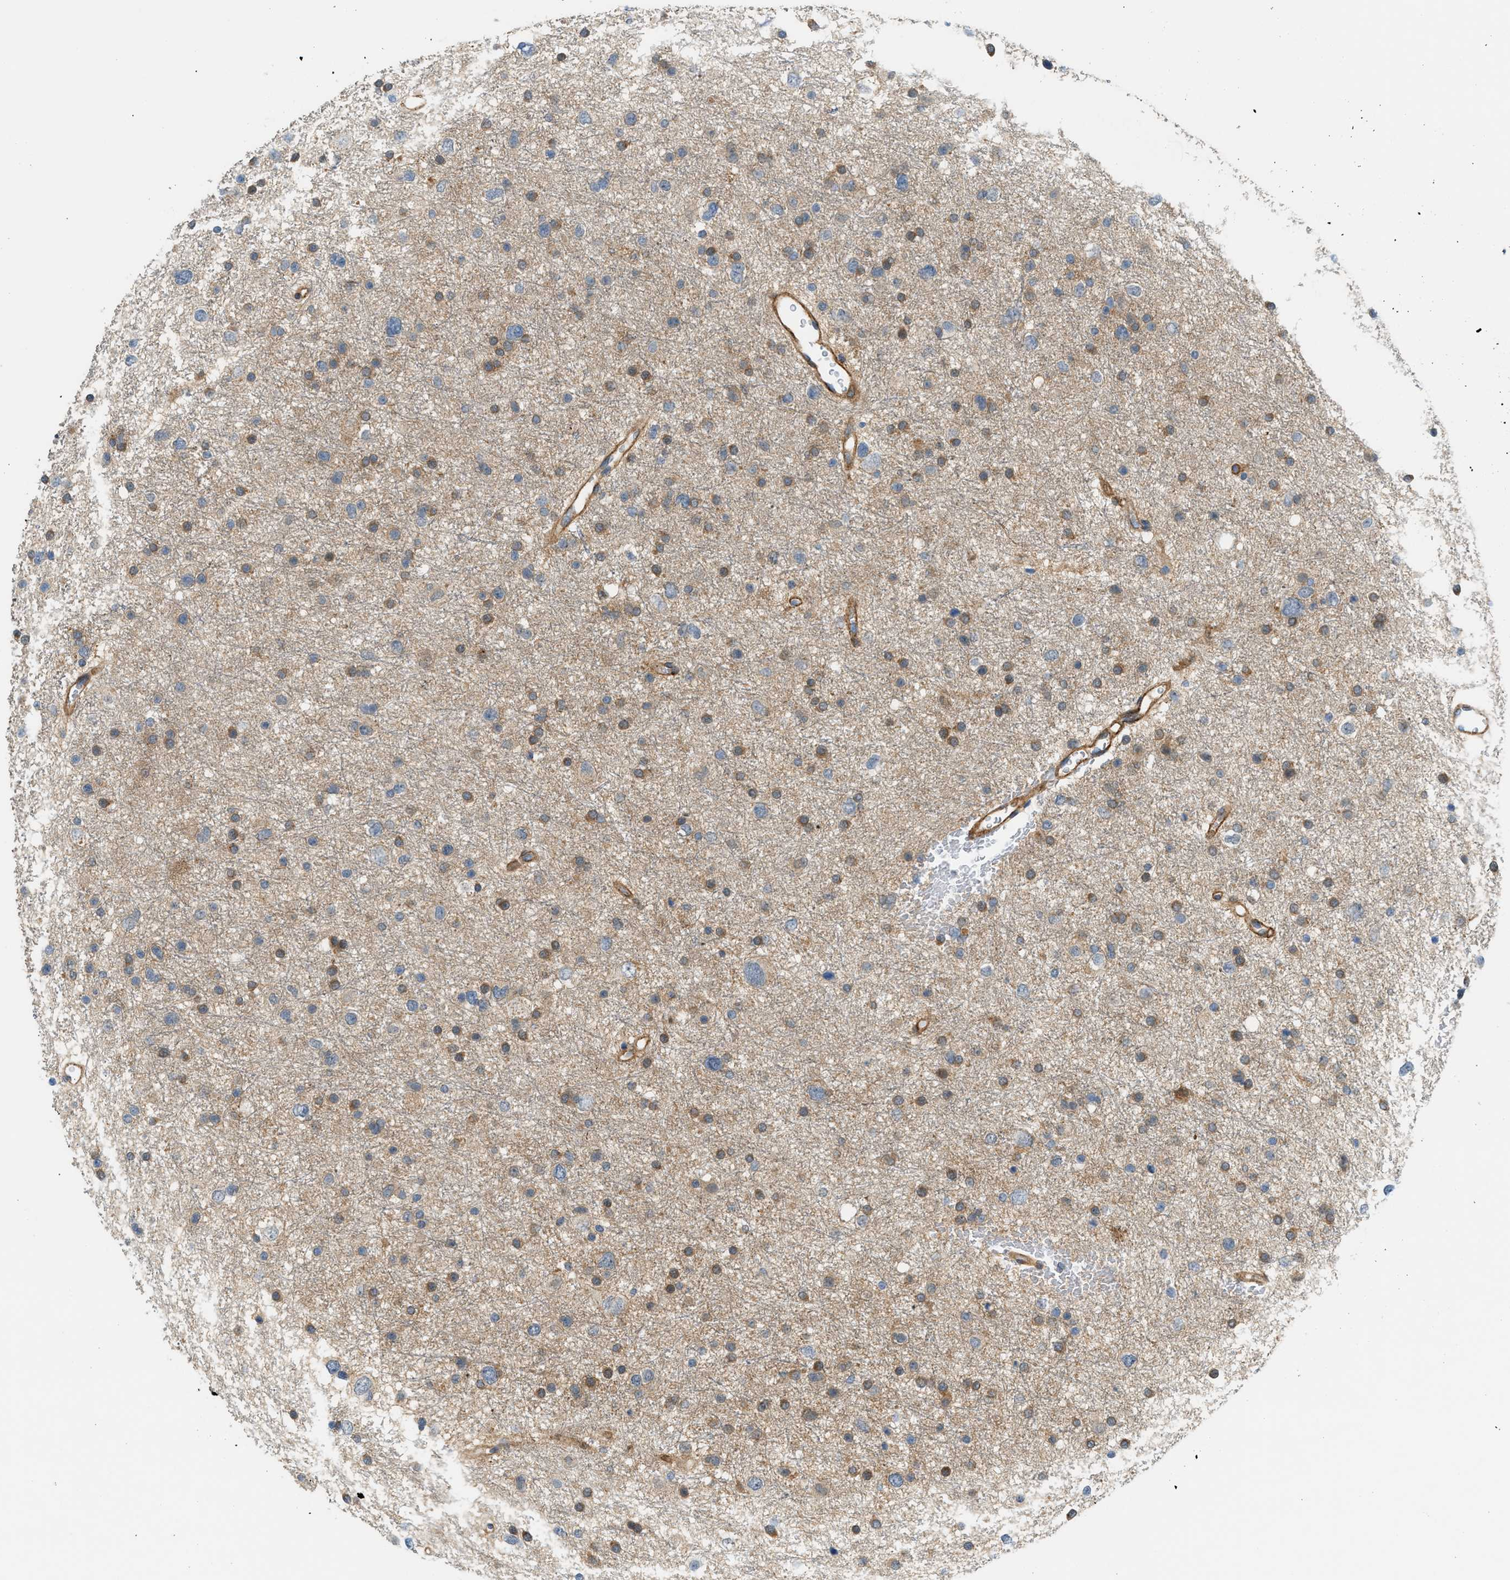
{"staining": {"intensity": "moderate", "quantity": "25%-75%", "location": "cytoplasmic/membranous"}, "tissue": "glioma", "cell_type": "Tumor cells", "image_type": "cancer", "snomed": [{"axis": "morphology", "description": "Glioma, malignant, Low grade"}, {"axis": "topography", "description": "Brain"}], "caption": "Protein analysis of glioma tissue shows moderate cytoplasmic/membranous positivity in approximately 25%-75% of tumor cells.", "gene": "EDNRA", "patient": {"sex": "female", "age": 37}}